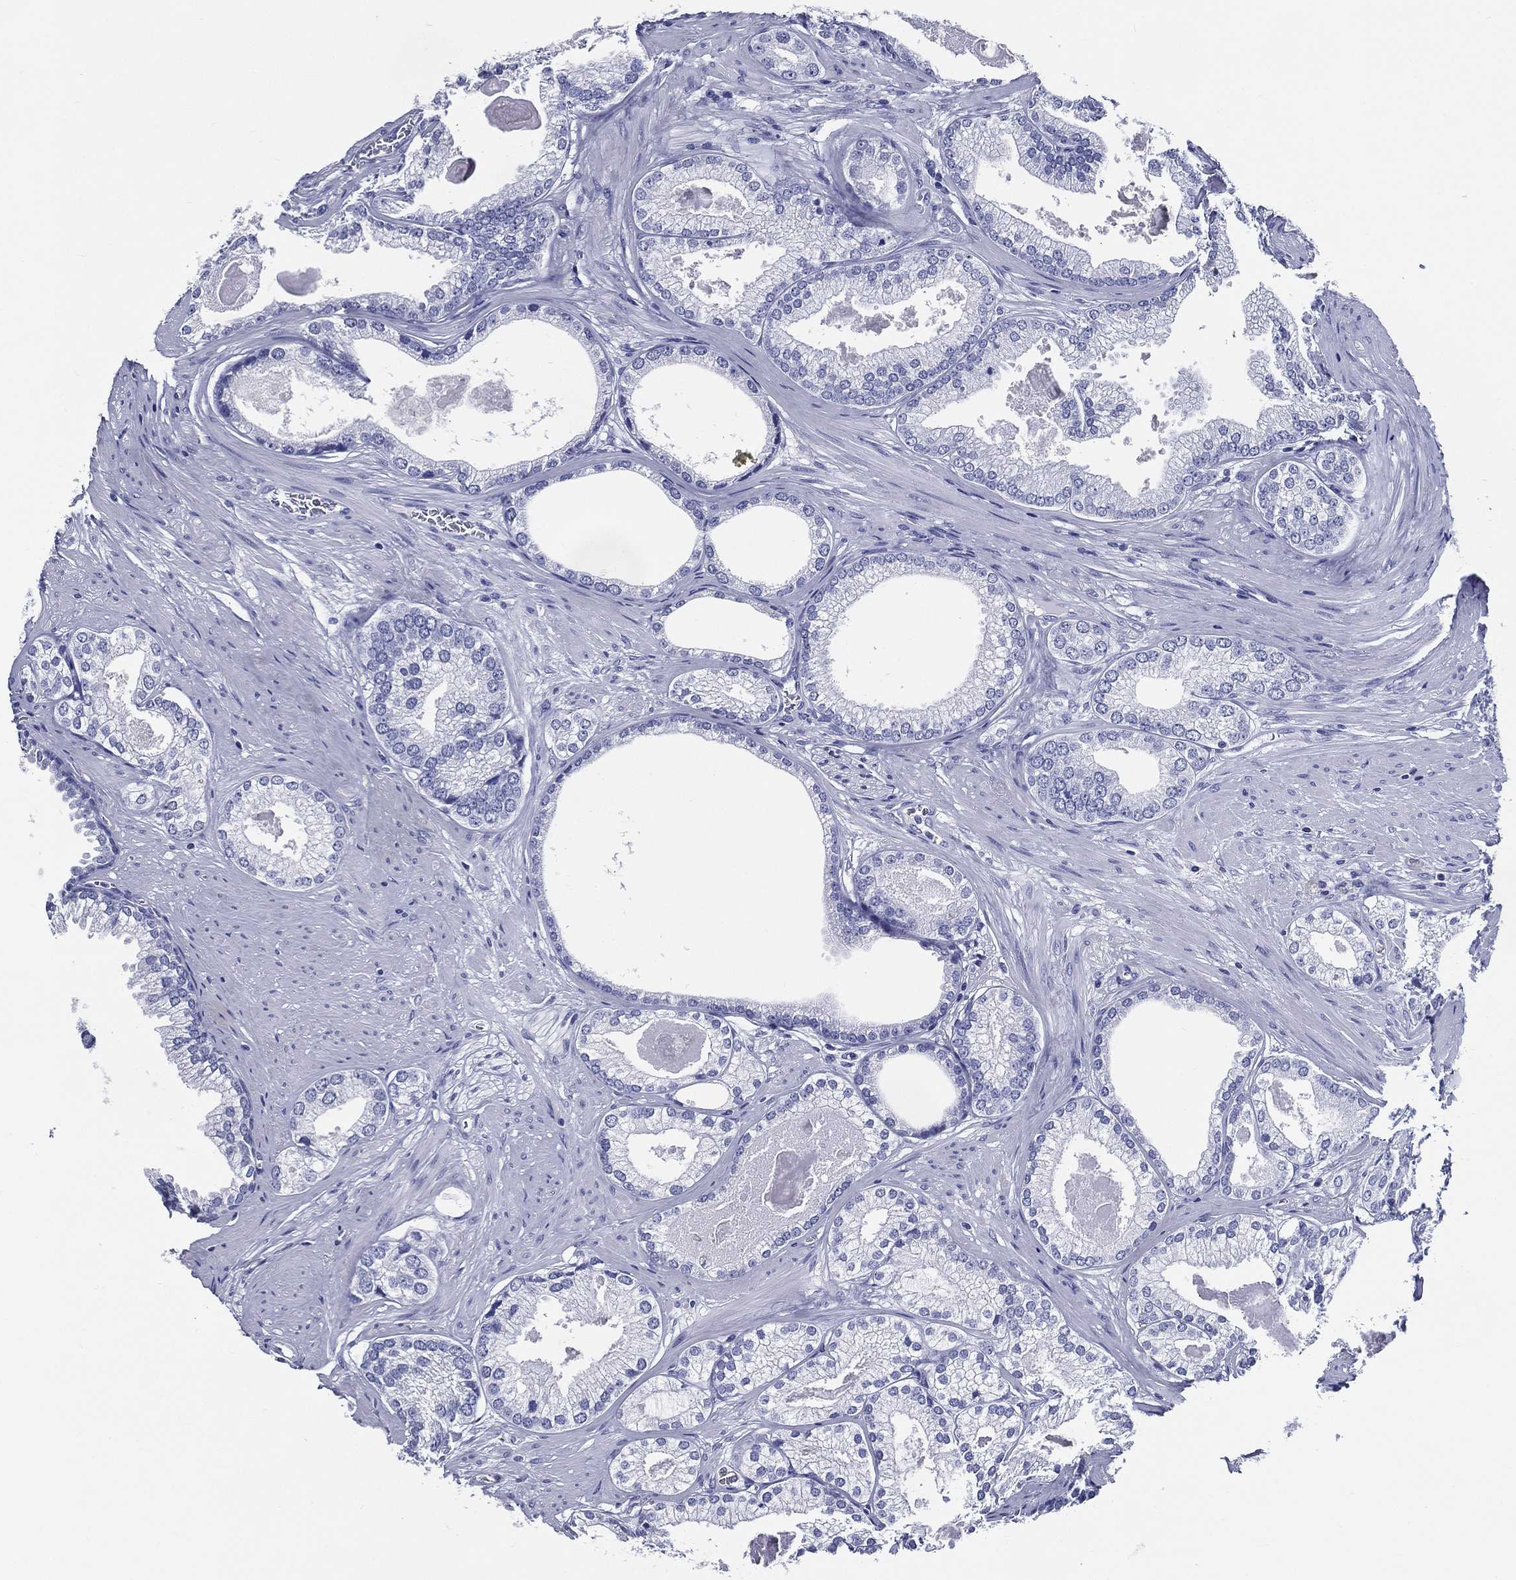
{"staining": {"intensity": "negative", "quantity": "none", "location": "none"}, "tissue": "prostate cancer", "cell_type": "Tumor cells", "image_type": "cancer", "snomed": [{"axis": "morphology", "description": "Adenocarcinoma, High grade"}, {"axis": "topography", "description": "Prostate and seminal vesicle, NOS"}], "caption": "Prostate cancer stained for a protein using IHC displays no positivity tumor cells.", "gene": "ACE2", "patient": {"sex": "male", "age": 62}}